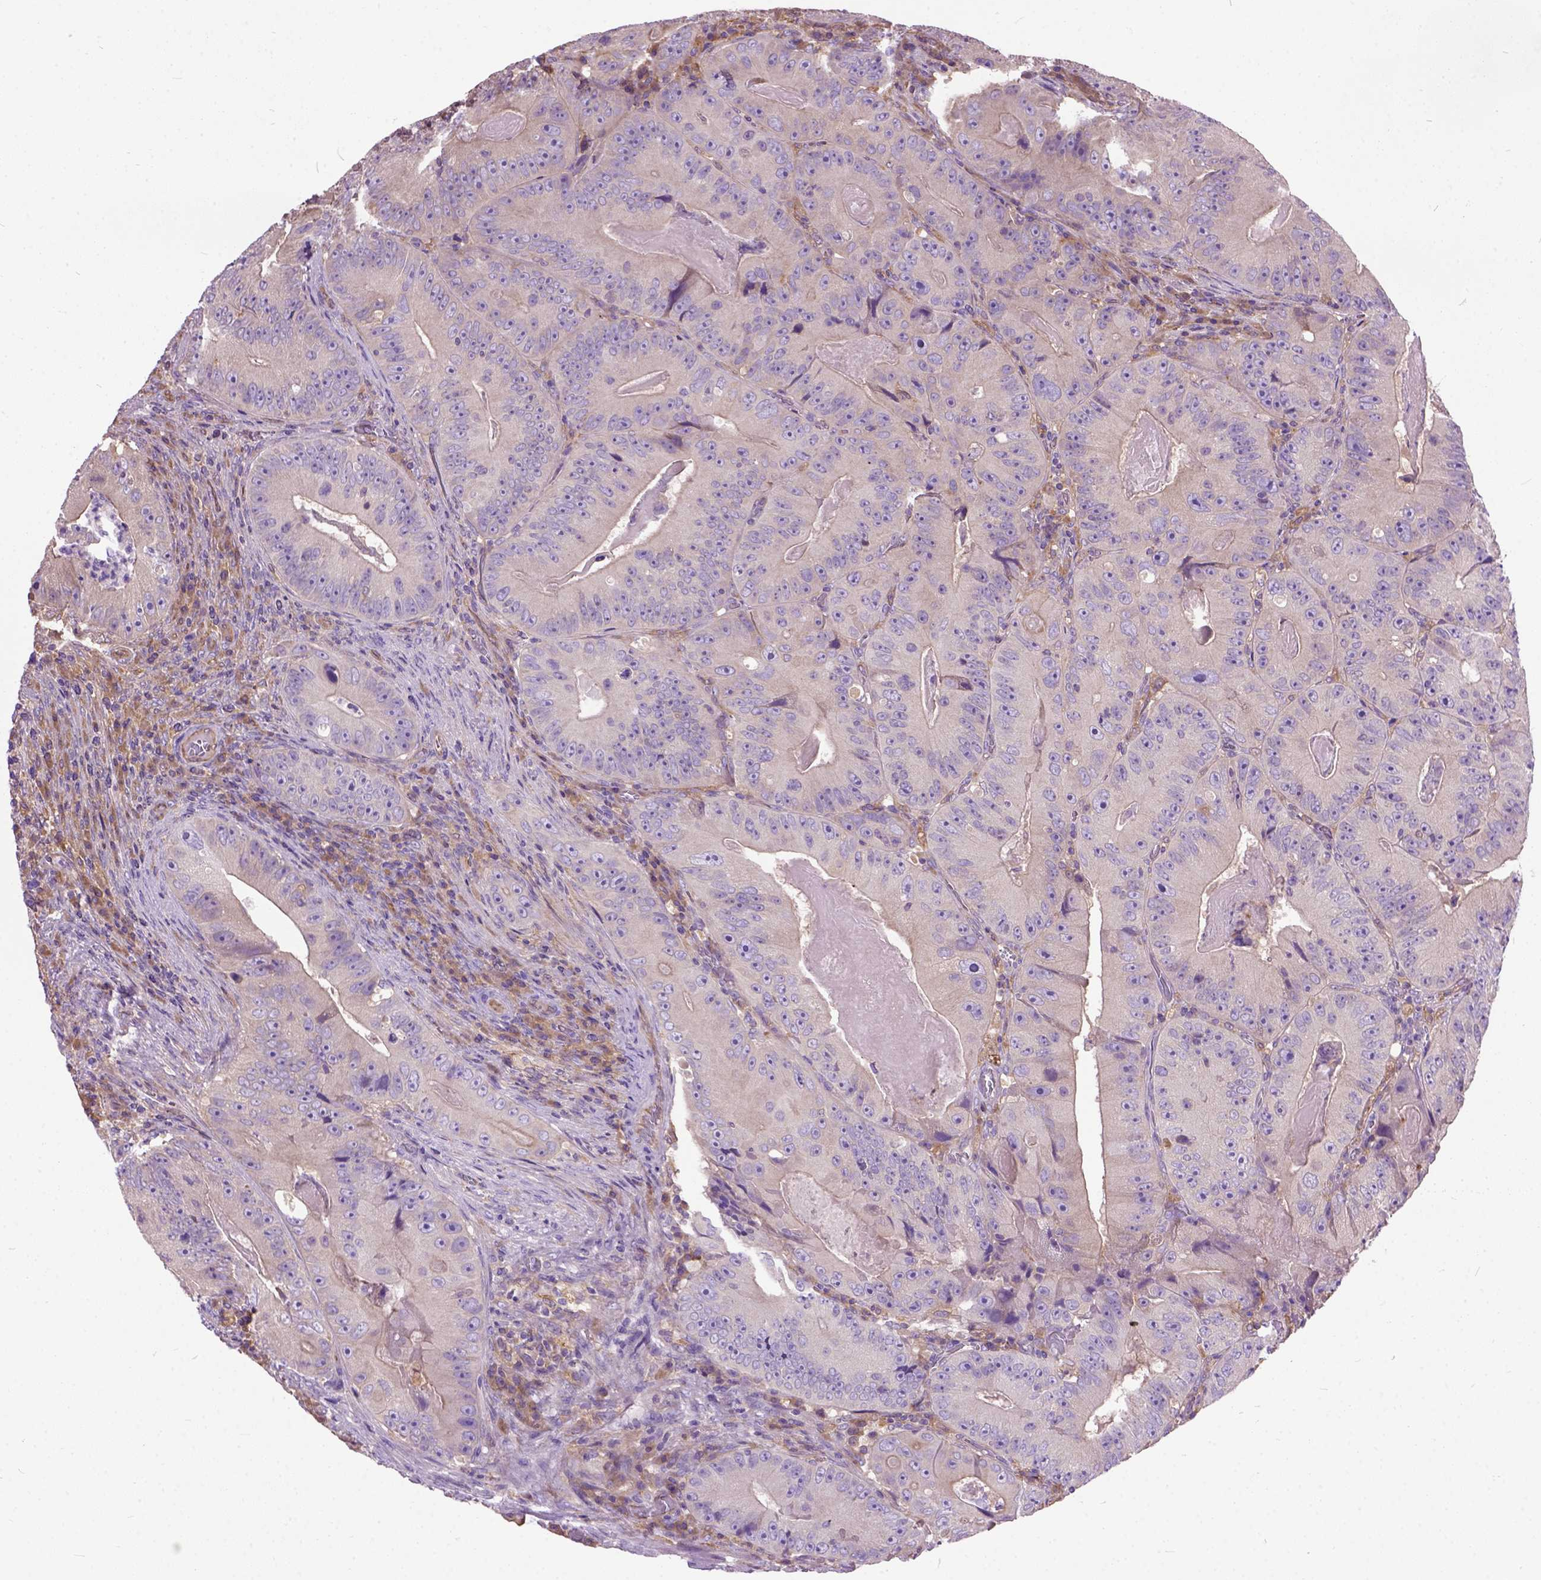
{"staining": {"intensity": "negative", "quantity": "none", "location": "none"}, "tissue": "colorectal cancer", "cell_type": "Tumor cells", "image_type": "cancer", "snomed": [{"axis": "morphology", "description": "Adenocarcinoma, NOS"}, {"axis": "topography", "description": "Colon"}], "caption": "This is an immunohistochemistry micrograph of colorectal adenocarcinoma. There is no expression in tumor cells.", "gene": "SEMA4F", "patient": {"sex": "female", "age": 86}}